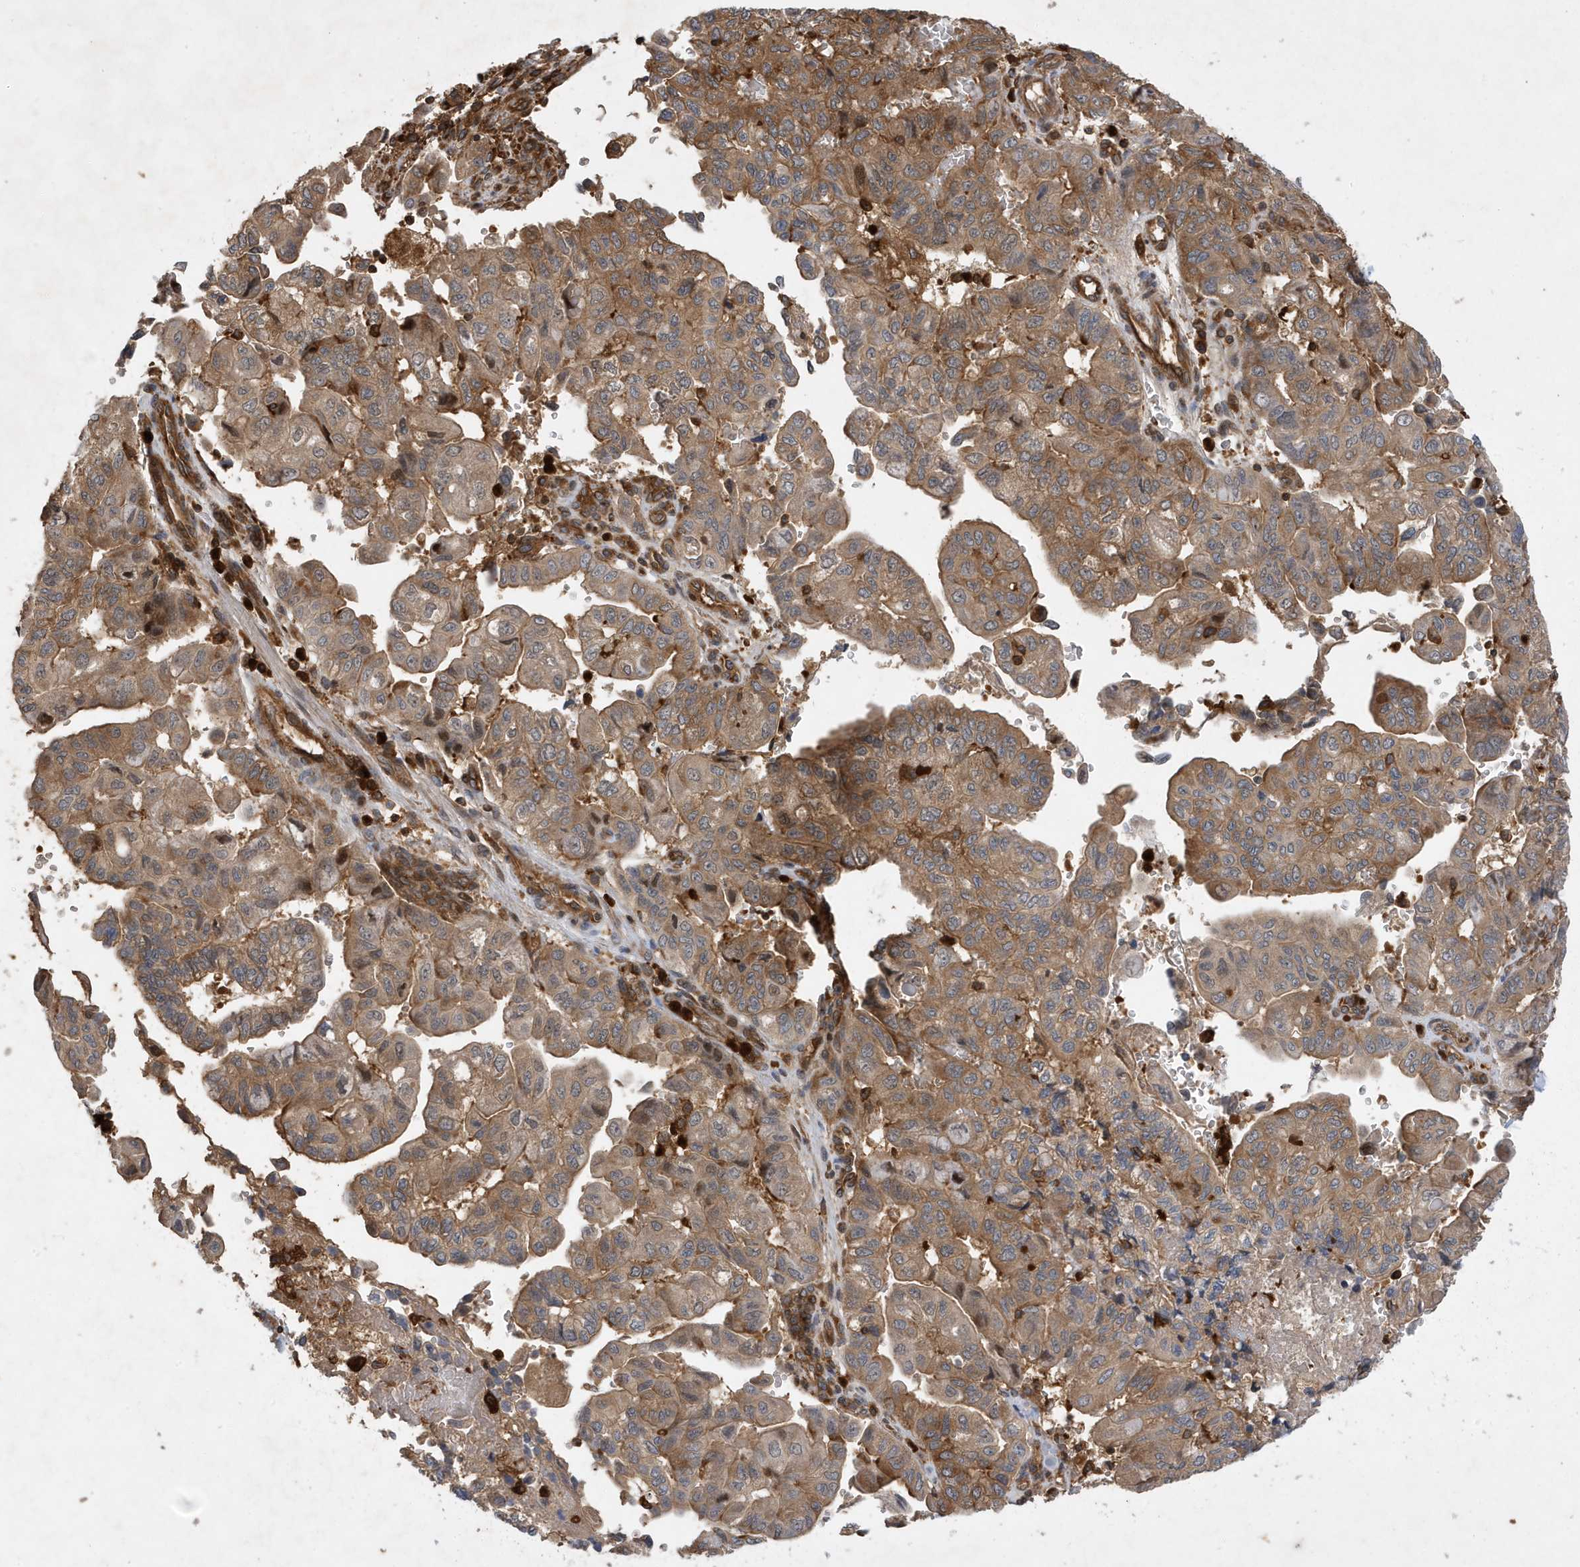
{"staining": {"intensity": "moderate", "quantity": ">75%", "location": "cytoplasmic/membranous"}, "tissue": "pancreatic cancer", "cell_type": "Tumor cells", "image_type": "cancer", "snomed": [{"axis": "morphology", "description": "Adenocarcinoma, NOS"}, {"axis": "topography", "description": "Pancreas"}], "caption": "Brown immunohistochemical staining in human adenocarcinoma (pancreatic) displays moderate cytoplasmic/membranous expression in about >75% of tumor cells. (brown staining indicates protein expression, while blue staining denotes nuclei).", "gene": "LAPTM4A", "patient": {"sex": "male", "age": 51}}